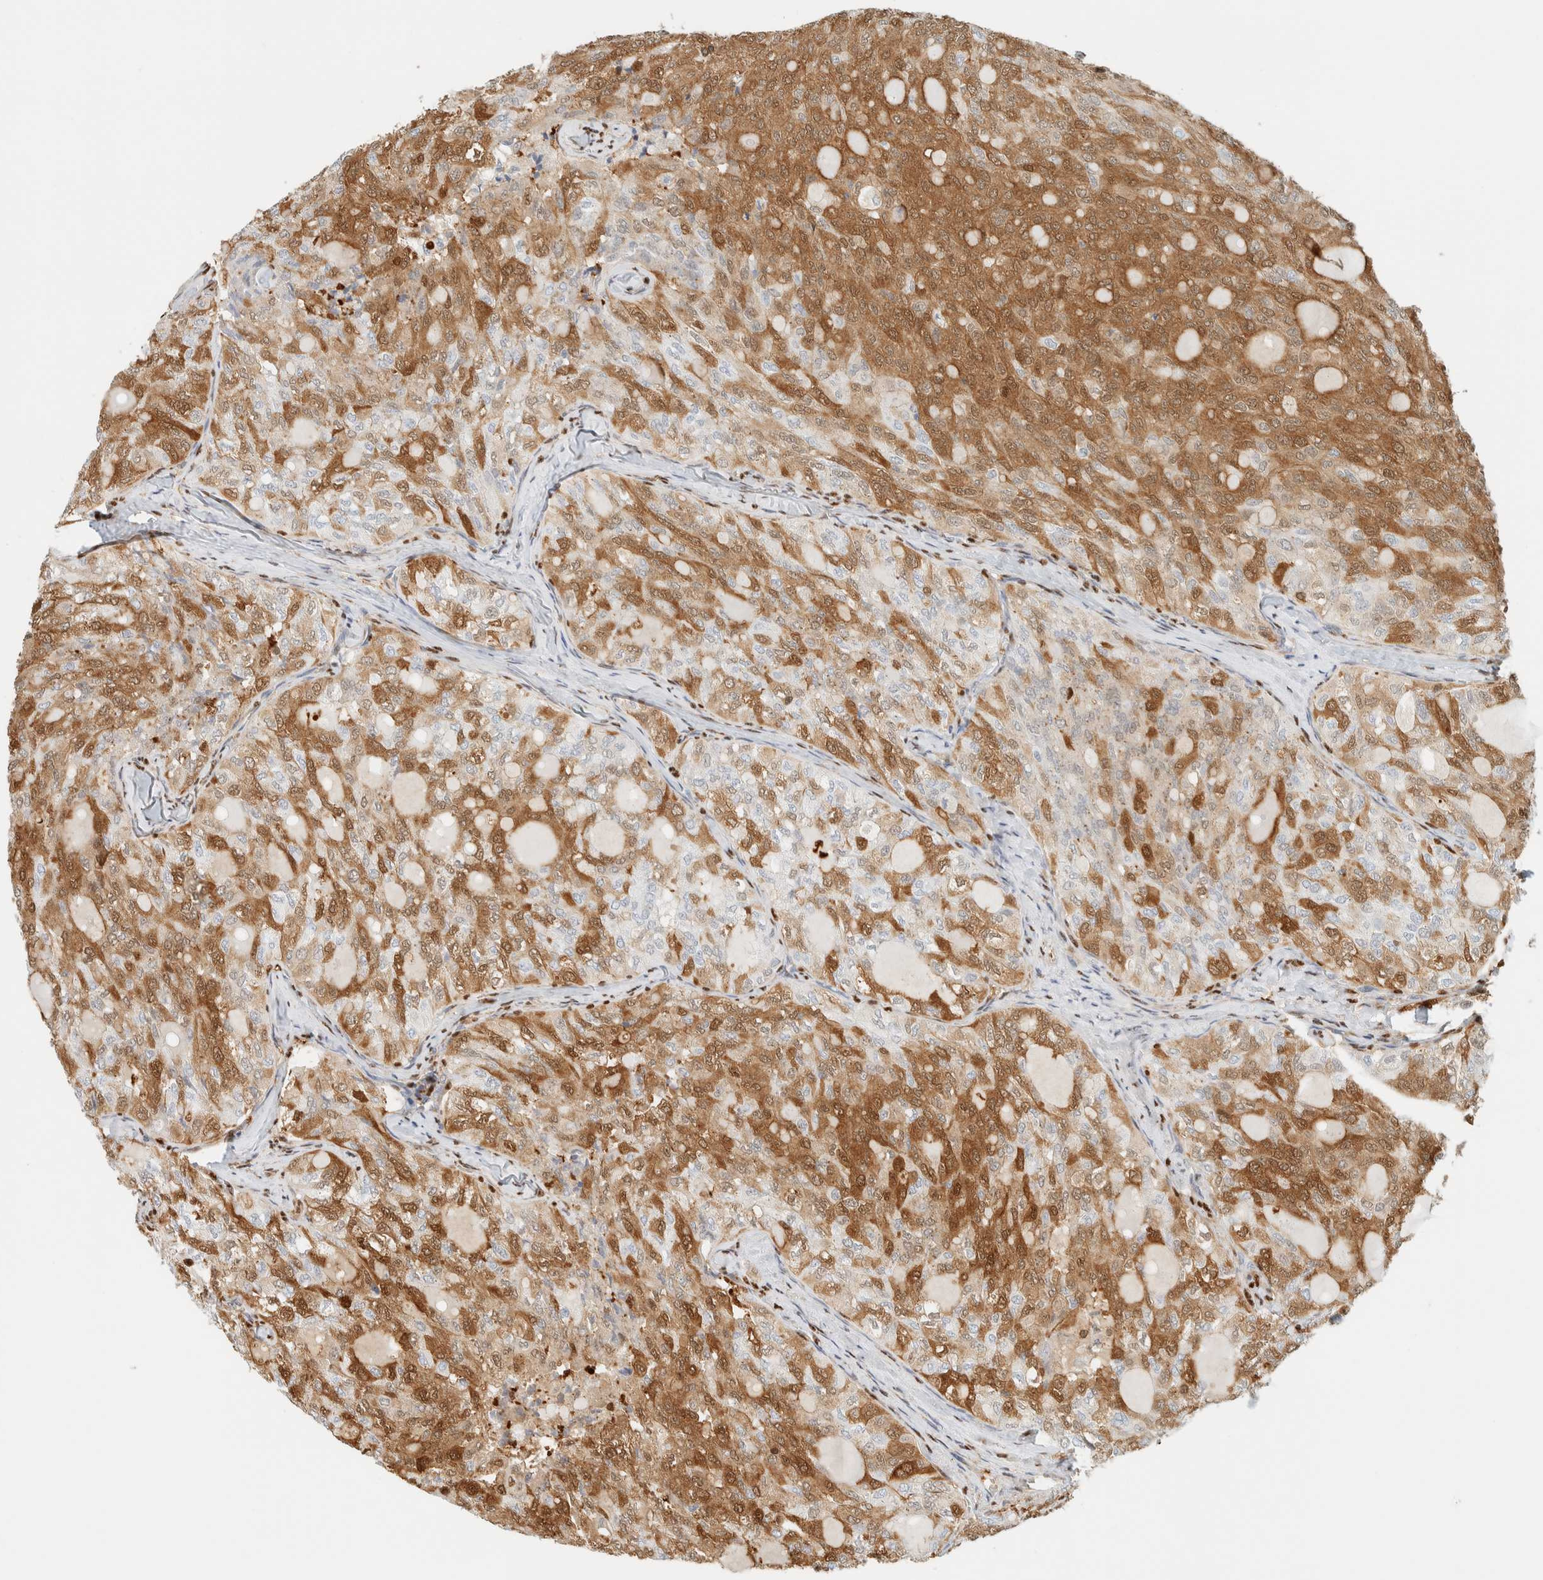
{"staining": {"intensity": "moderate", "quantity": ">75%", "location": "cytoplasmic/membranous,nuclear"}, "tissue": "thyroid cancer", "cell_type": "Tumor cells", "image_type": "cancer", "snomed": [{"axis": "morphology", "description": "Follicular adenoma carcinoma, NOS"}, {"axis": "topography", "description": "Thyroid gland"}], "caption": "Protein expression analysis of human thyroid follicular adenoma carcinoma reveals moderate cytoplasmic/membranous and nuclear expression in about >75% of tumor cells.", "gene": "ZBTB37", "patient": {"sex": "male", "age": 75}}